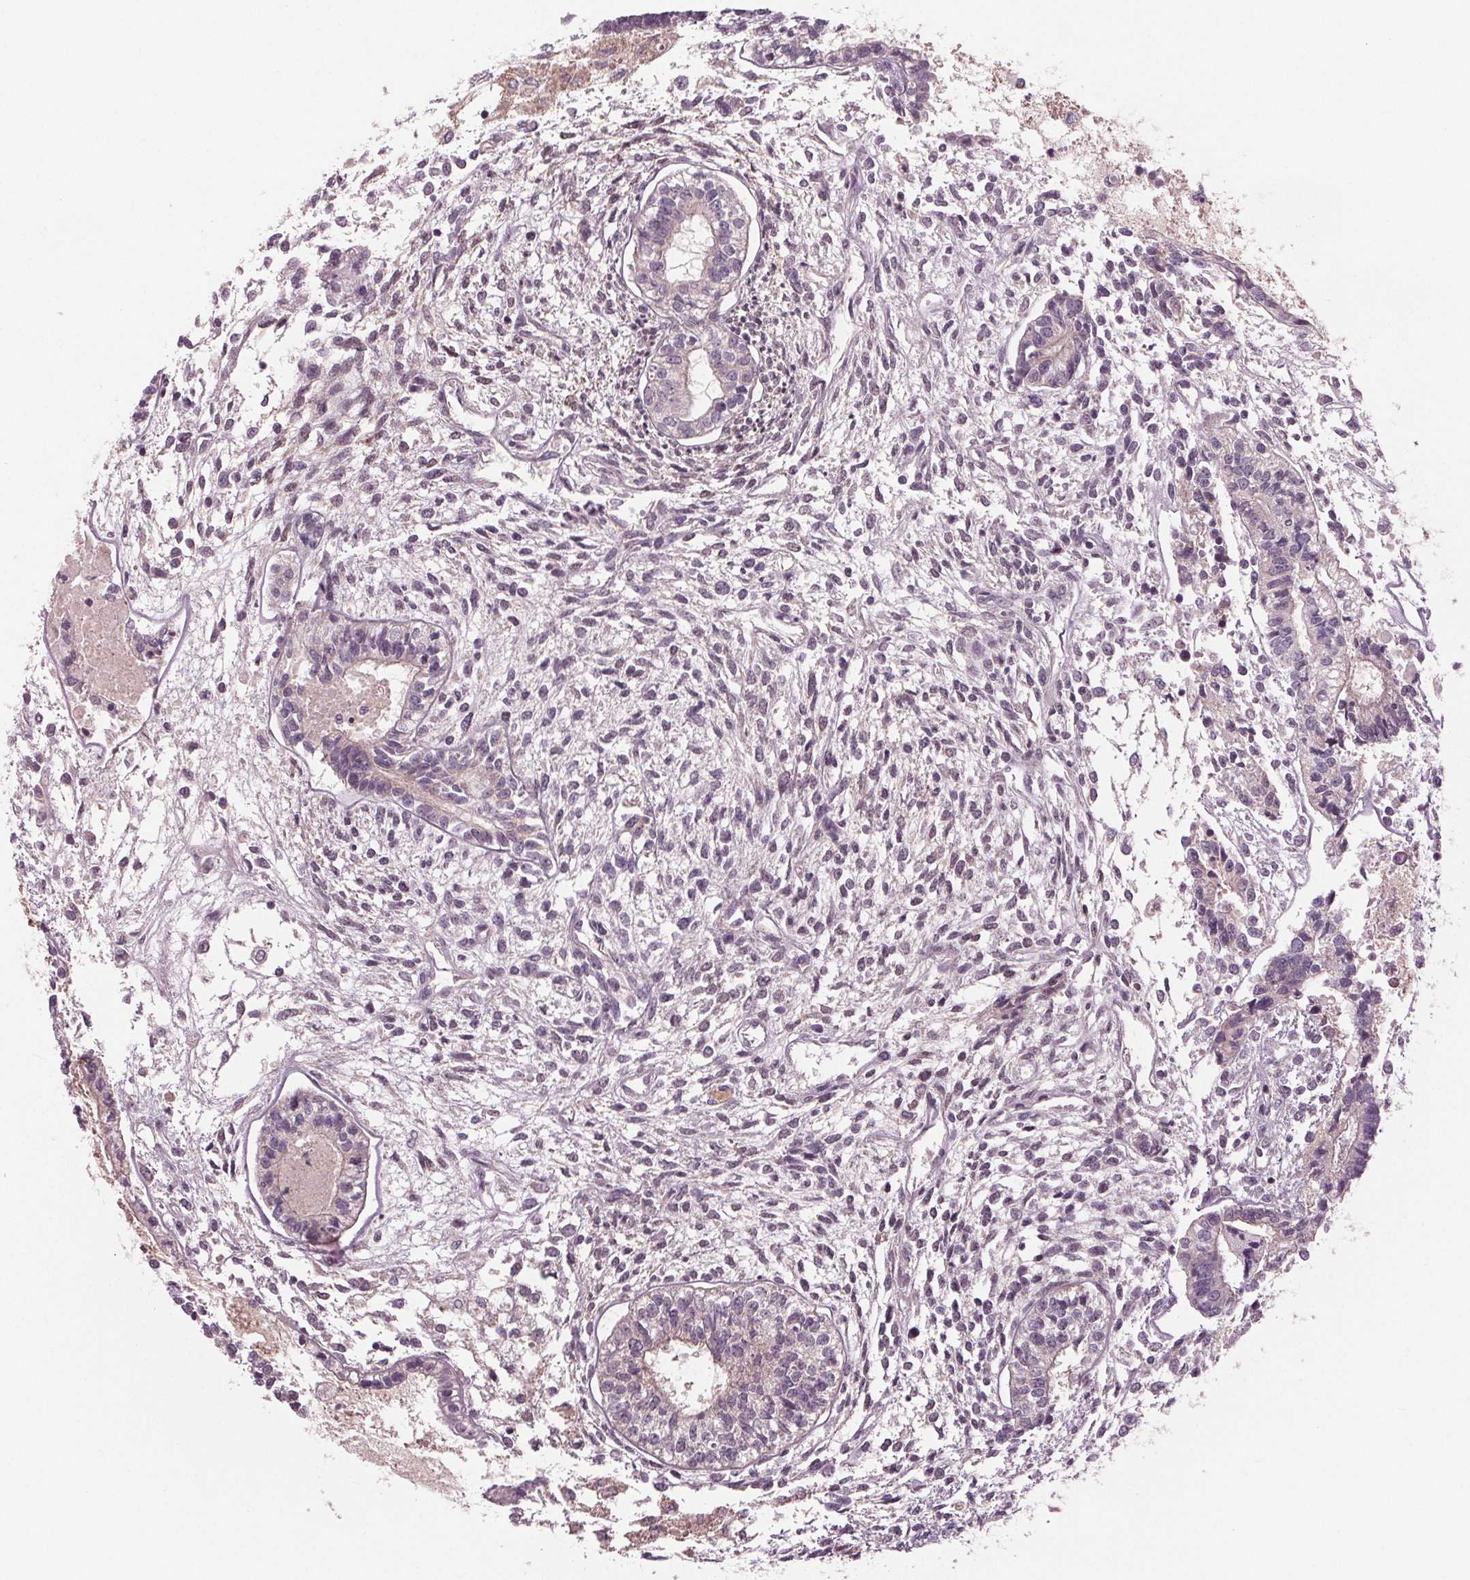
{"staining": {"intensity": "negative", "quantity": "none", "location": "none"}, "tissue": "testis cancer", "cell_type": "Tumor cells", "image_type": "cancer", "snomed": [{"axis": "morphology", "description": "Carcinoma, Embryonal, NOS"}, {"axis": "topography", "description": "Testis"}], "caption": "Tumor cells show no significant staining in testis embryonal carcinoma.", "gene": "ZNF605", "patient": {"sex": "male", "age": 37}}